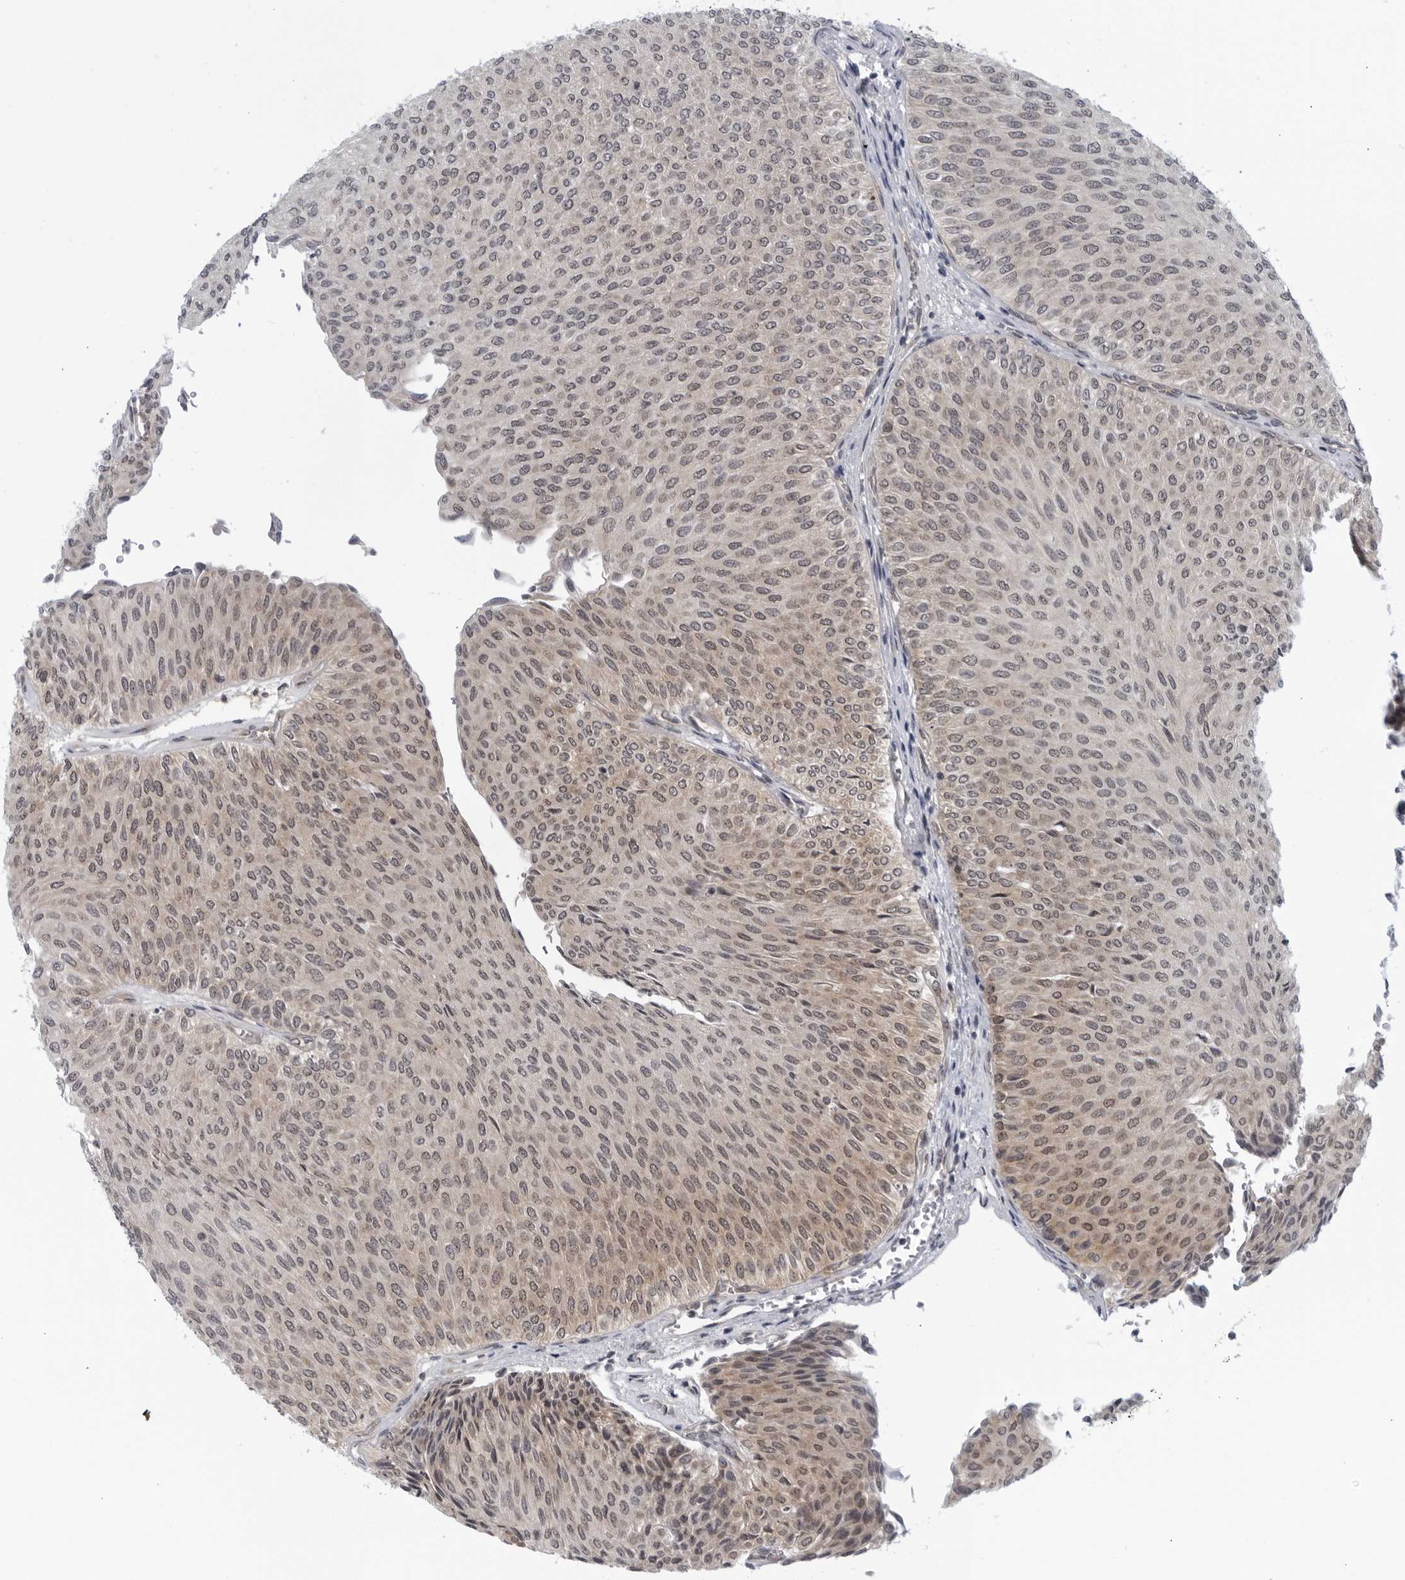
{"staining": {"intensity": "moderate", "quantity": "<25%", "location": "nuclear"}, "tissue": "urothelial cancer", "cell_type": "Tumor cells", "image_type": "cancer", "snomed": [{"axis": "morphology", "description": "Urothelial carcinoma, Low grade"}, {"axis": "topography", "description": "Urinary bladder"}], "caption": "Low-grade urothelial carcinoma tissue demonstrates moderate nuclear expression in about <25% of tumor cells, visualized by immunohistochemistry.", "gene": "RC3H1", "patient": {"sex": "male", "age": 78}}